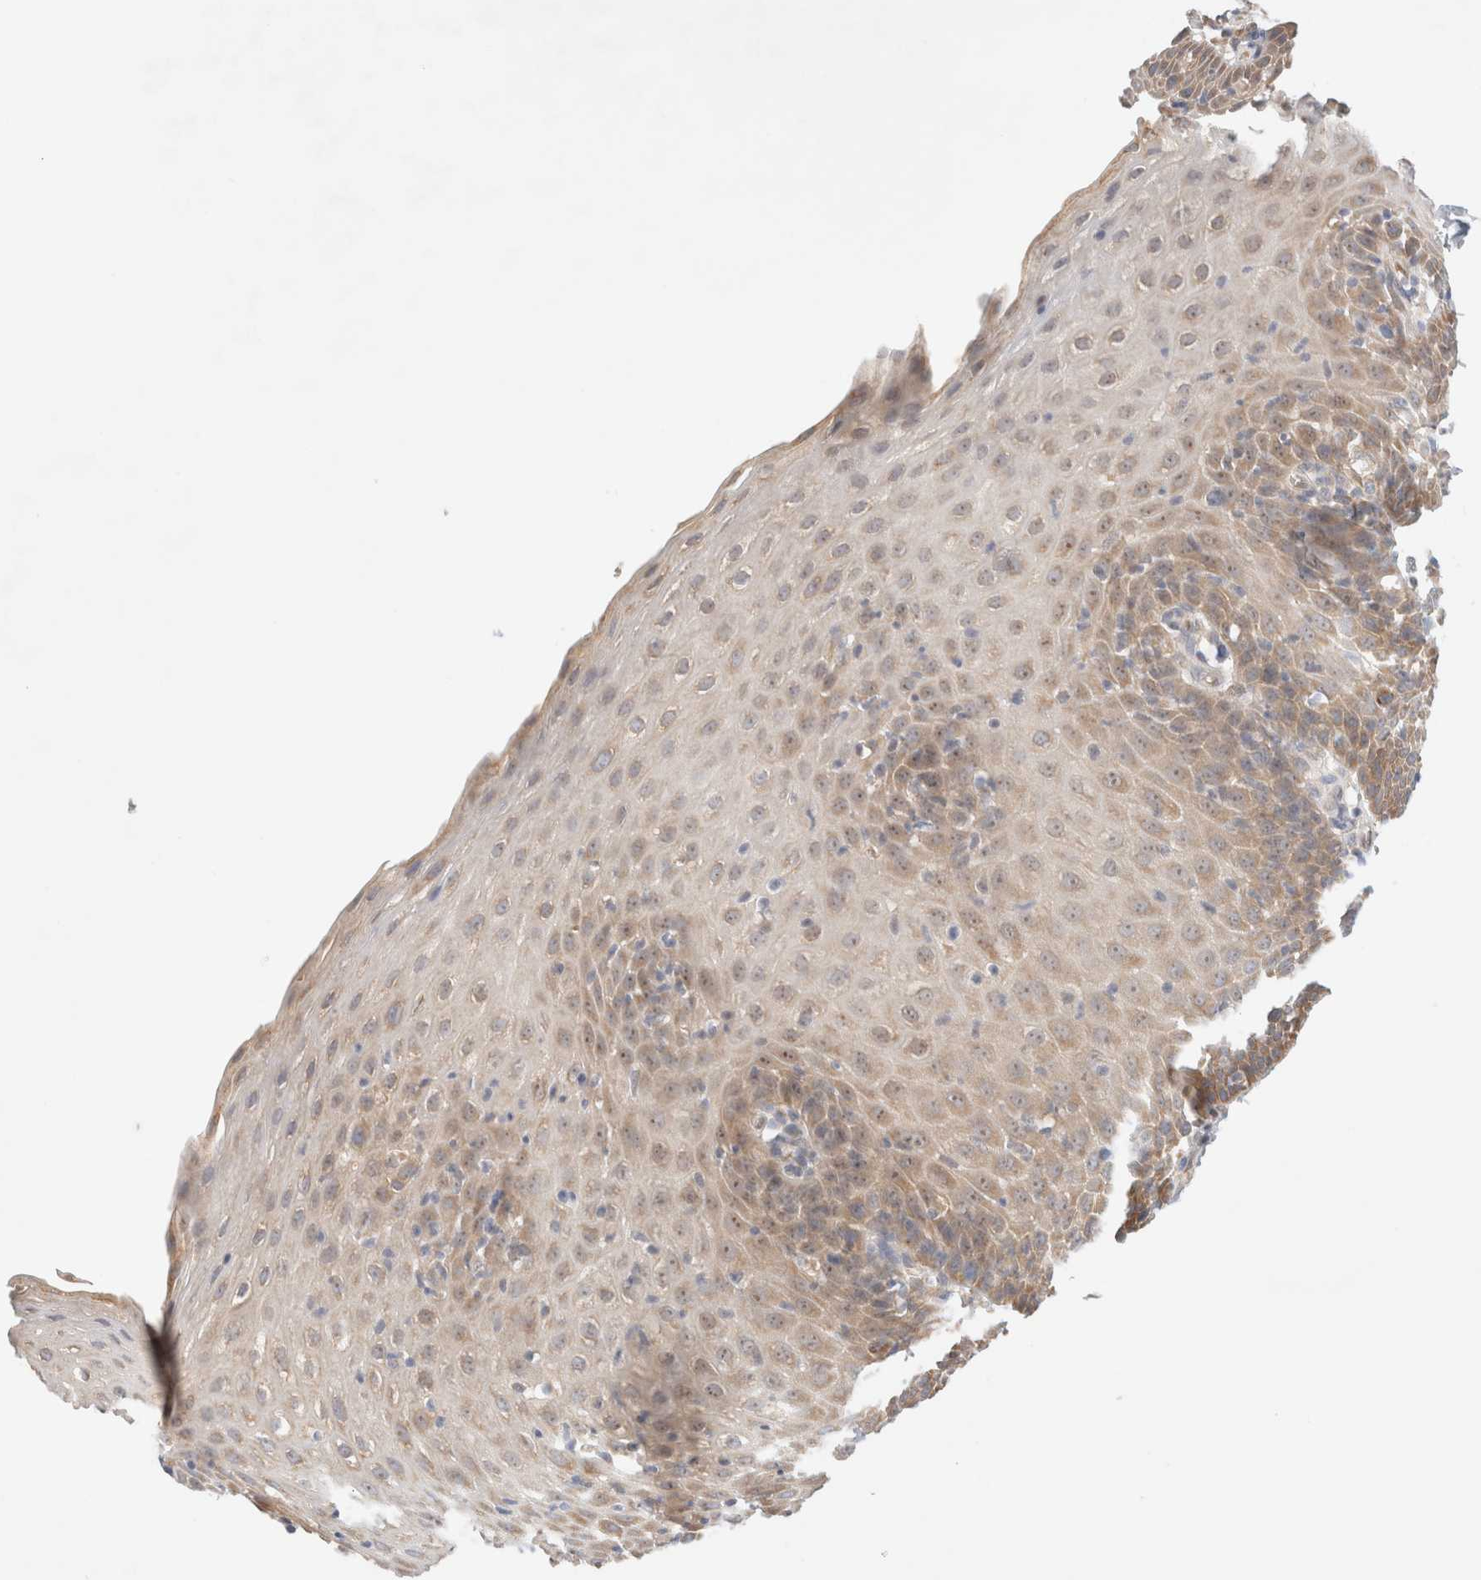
{"staining": {"intensity": "weak", "quantity": ">75%", "location": "cytoplasmic/membranous,nuclear"}, "tissue": "esophagus", "cell_type": "Squamous epithelial cells", "image_type": "normal", "snomed": [{"axis": "morphology", "description": "Normal tissue, NOS"}, {"axis": "topography", "description": "Esophagus"}], "caption": "Immunohistochemical staining of benign esophagus exhibits >75% levels of weak cytoplasmic/membranous,nuclear protein expression in approximately >75% of squamous epithelial cells.", "gene": "RRP15", "patient": {"sex": "female", "age": 61}}